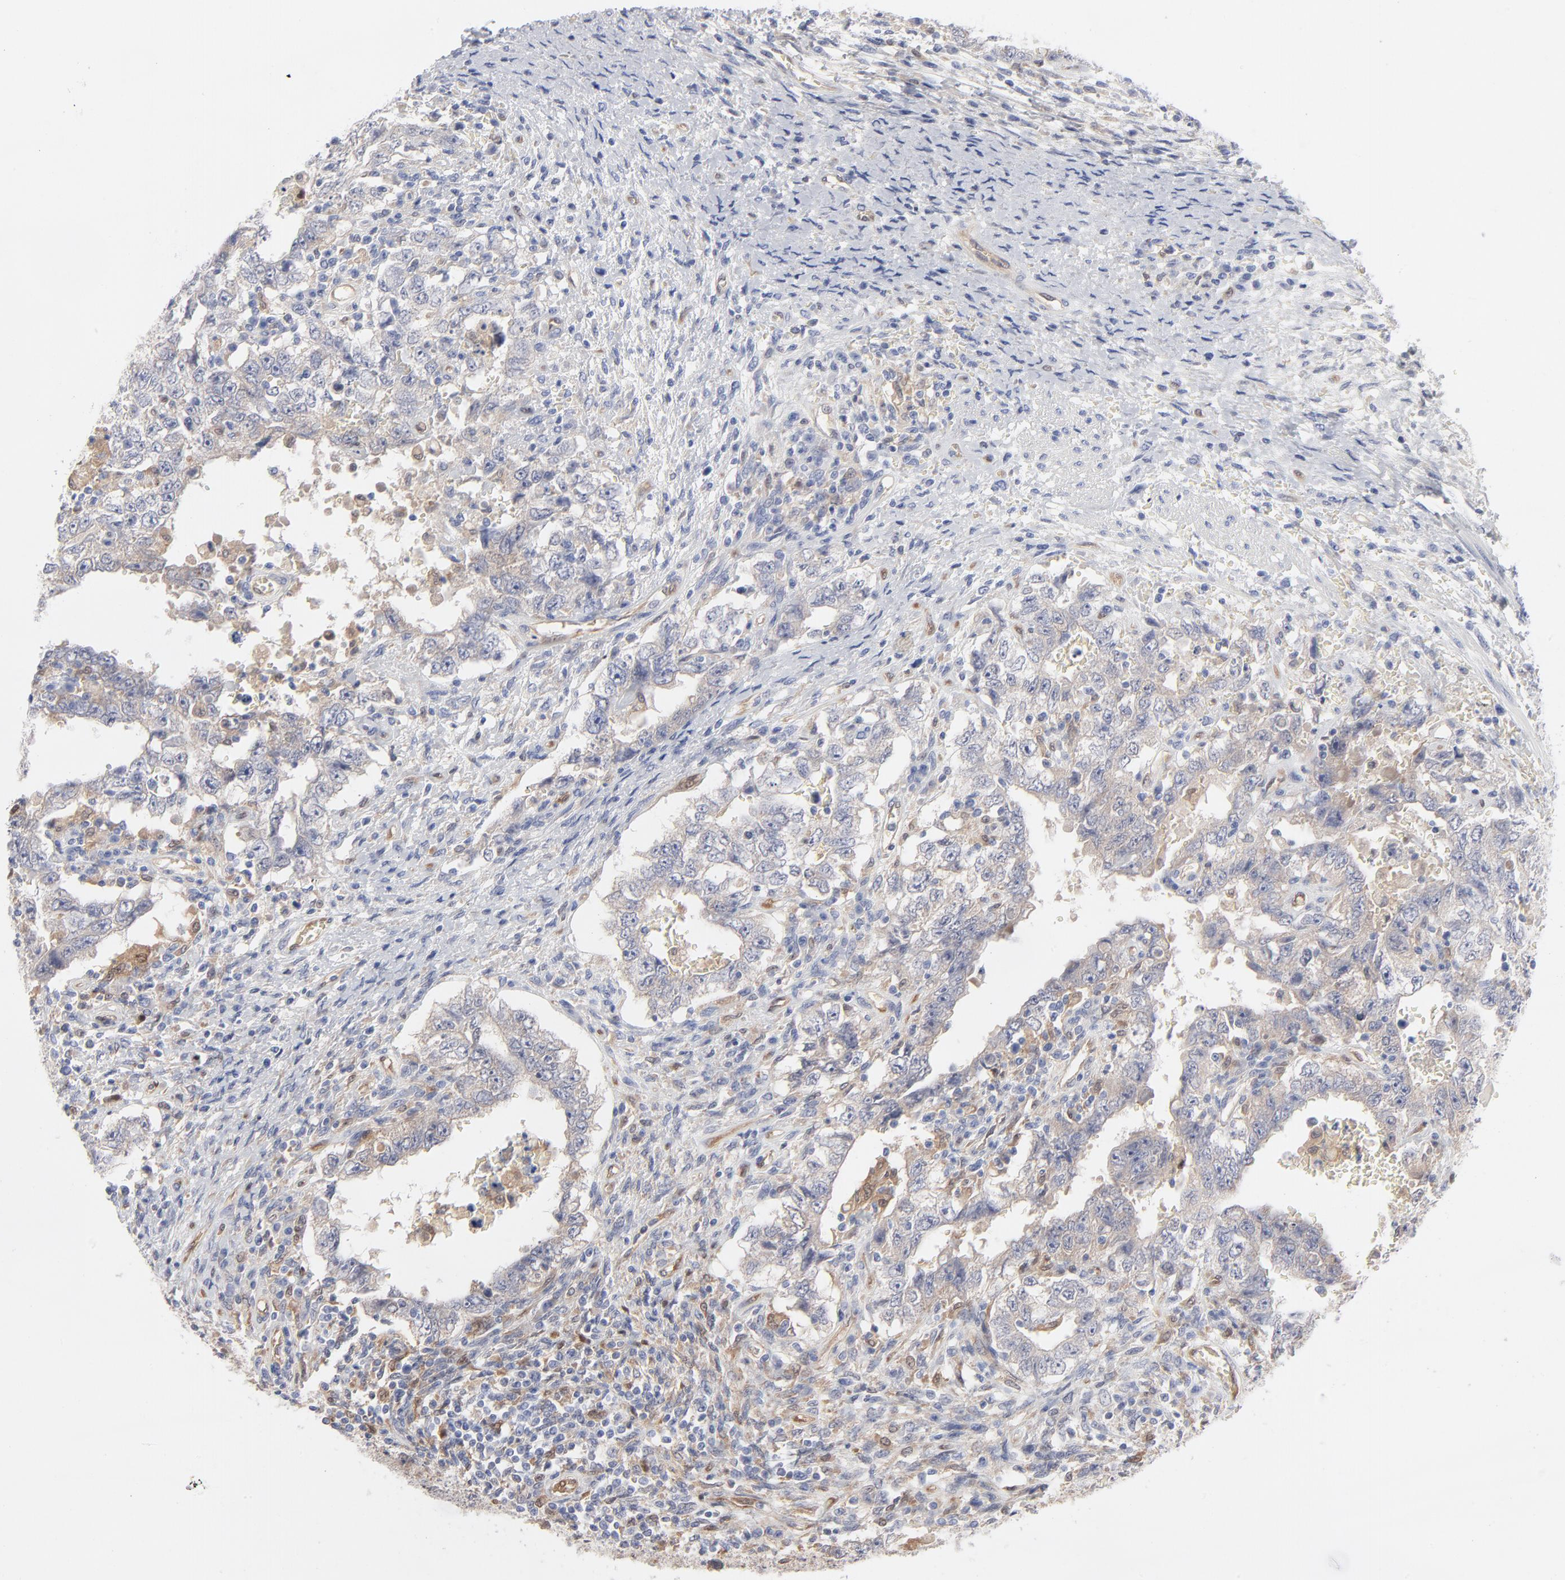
{"staining": {"intensity": "weak", "quantity": ">75%", "location": "cytoplasmic/membranous"}, "tissue": "testis cancer", "cell_type": "Tumor cells", "image_type": "cancer", "snomed": [{"axis": "morphology", "description": "Carcinoma, Embryonal, NOS"}, {"axis": "topography", "description": "Testis"}], "caption": "Testis cancer stained for a protein (brown) exhibits weak cytoplasmic/membranous positive positivity in approximately >75% of tumor cells.", "gene": "ARRB1", "patient": {"sex": "male", "age": 26}}